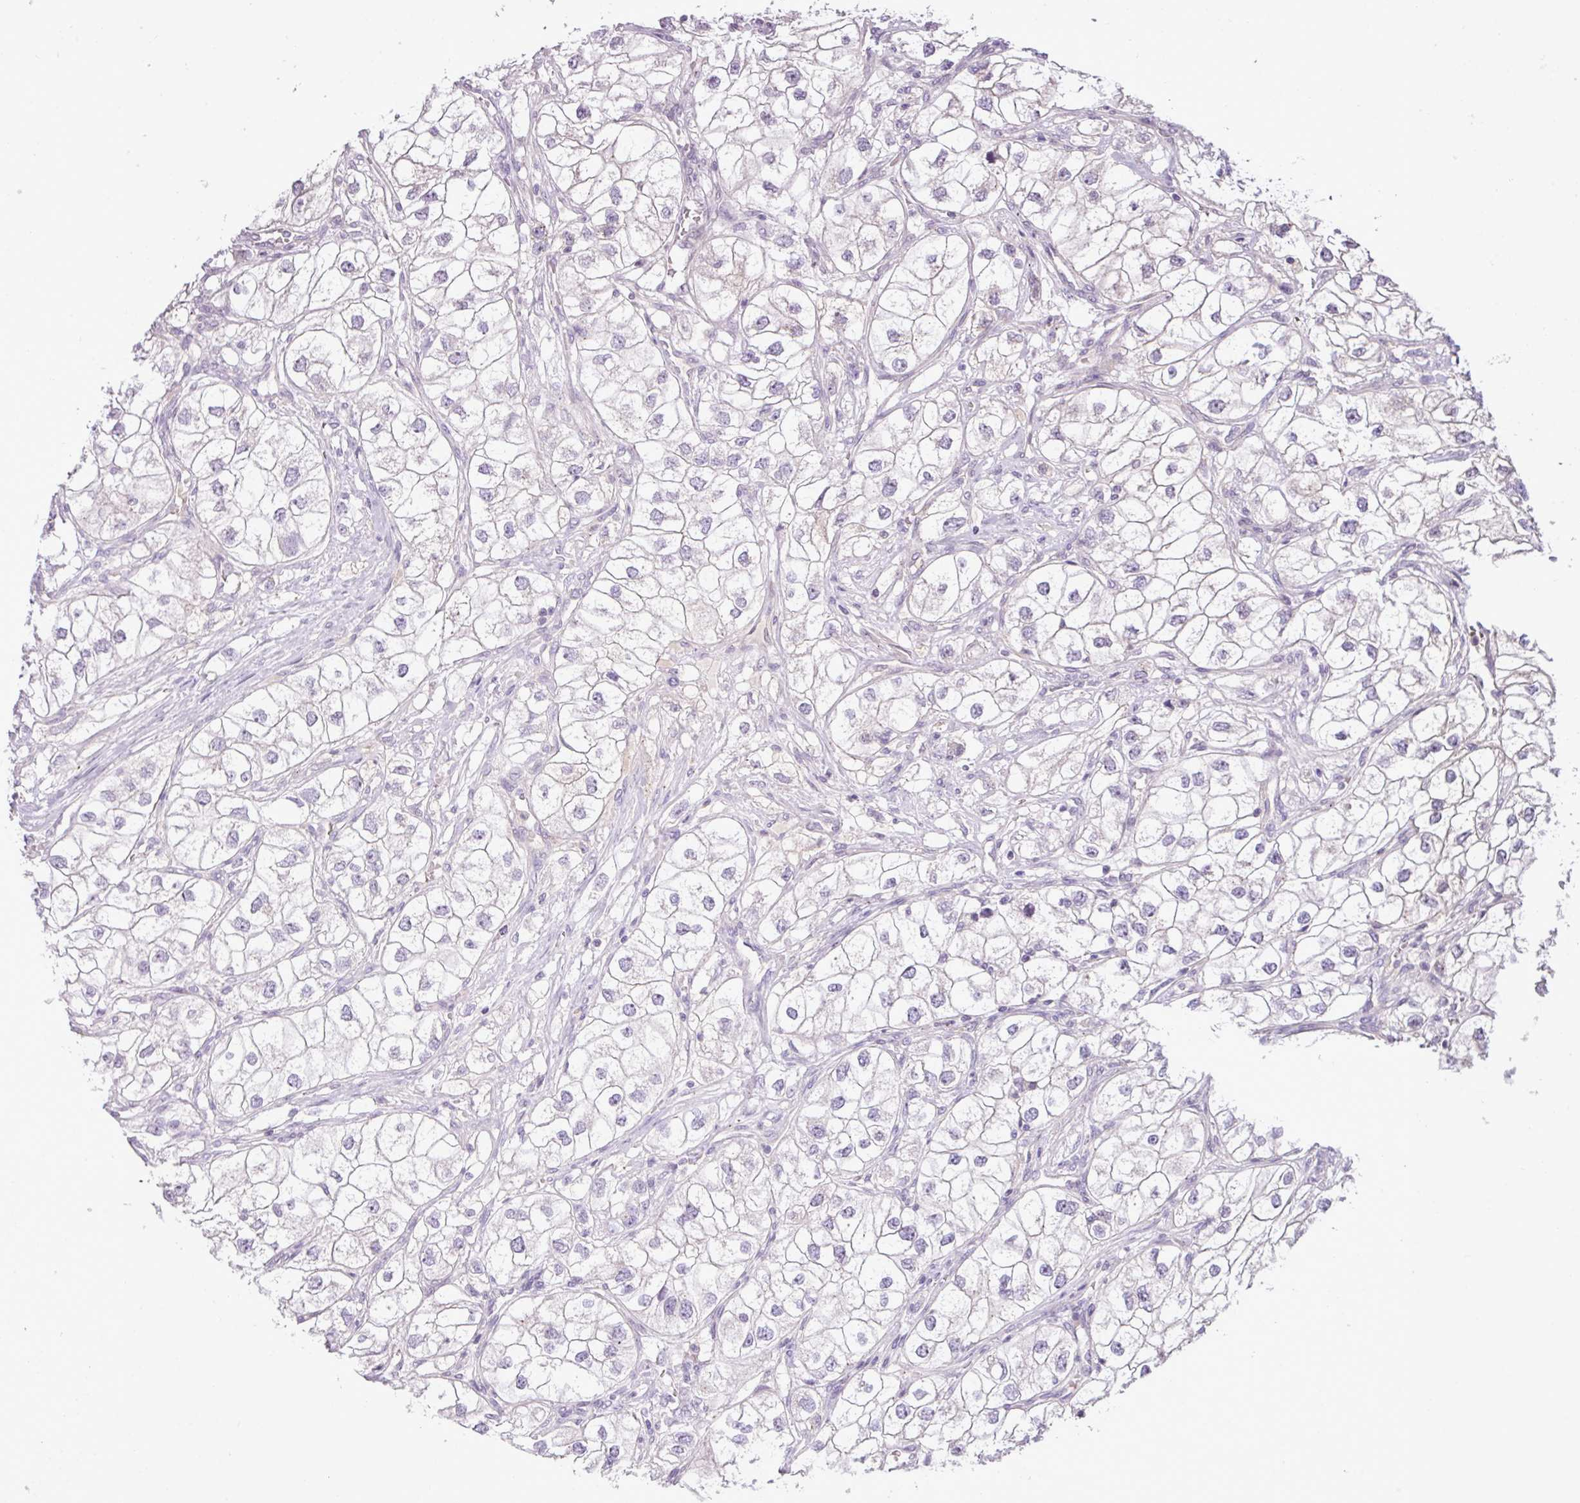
{"staining": {"intensity": "negative", "quantity": "none", "location": "none"}, "tissue": "renal cancer", "cell_type": "Tumor cells", "image_type": "cancer", "snomed": [{"axis": "morphology", "description": "Adenocarcinoma, NOS"}, {"axis": "topography", "description": "Kidney"}], "caption": "Immunohistochemical staining of human renal cancer exhibits no significant expression in tumor cells.", "gene": "DNAJB13", "patient": {"sex": "male", "age": 59}}